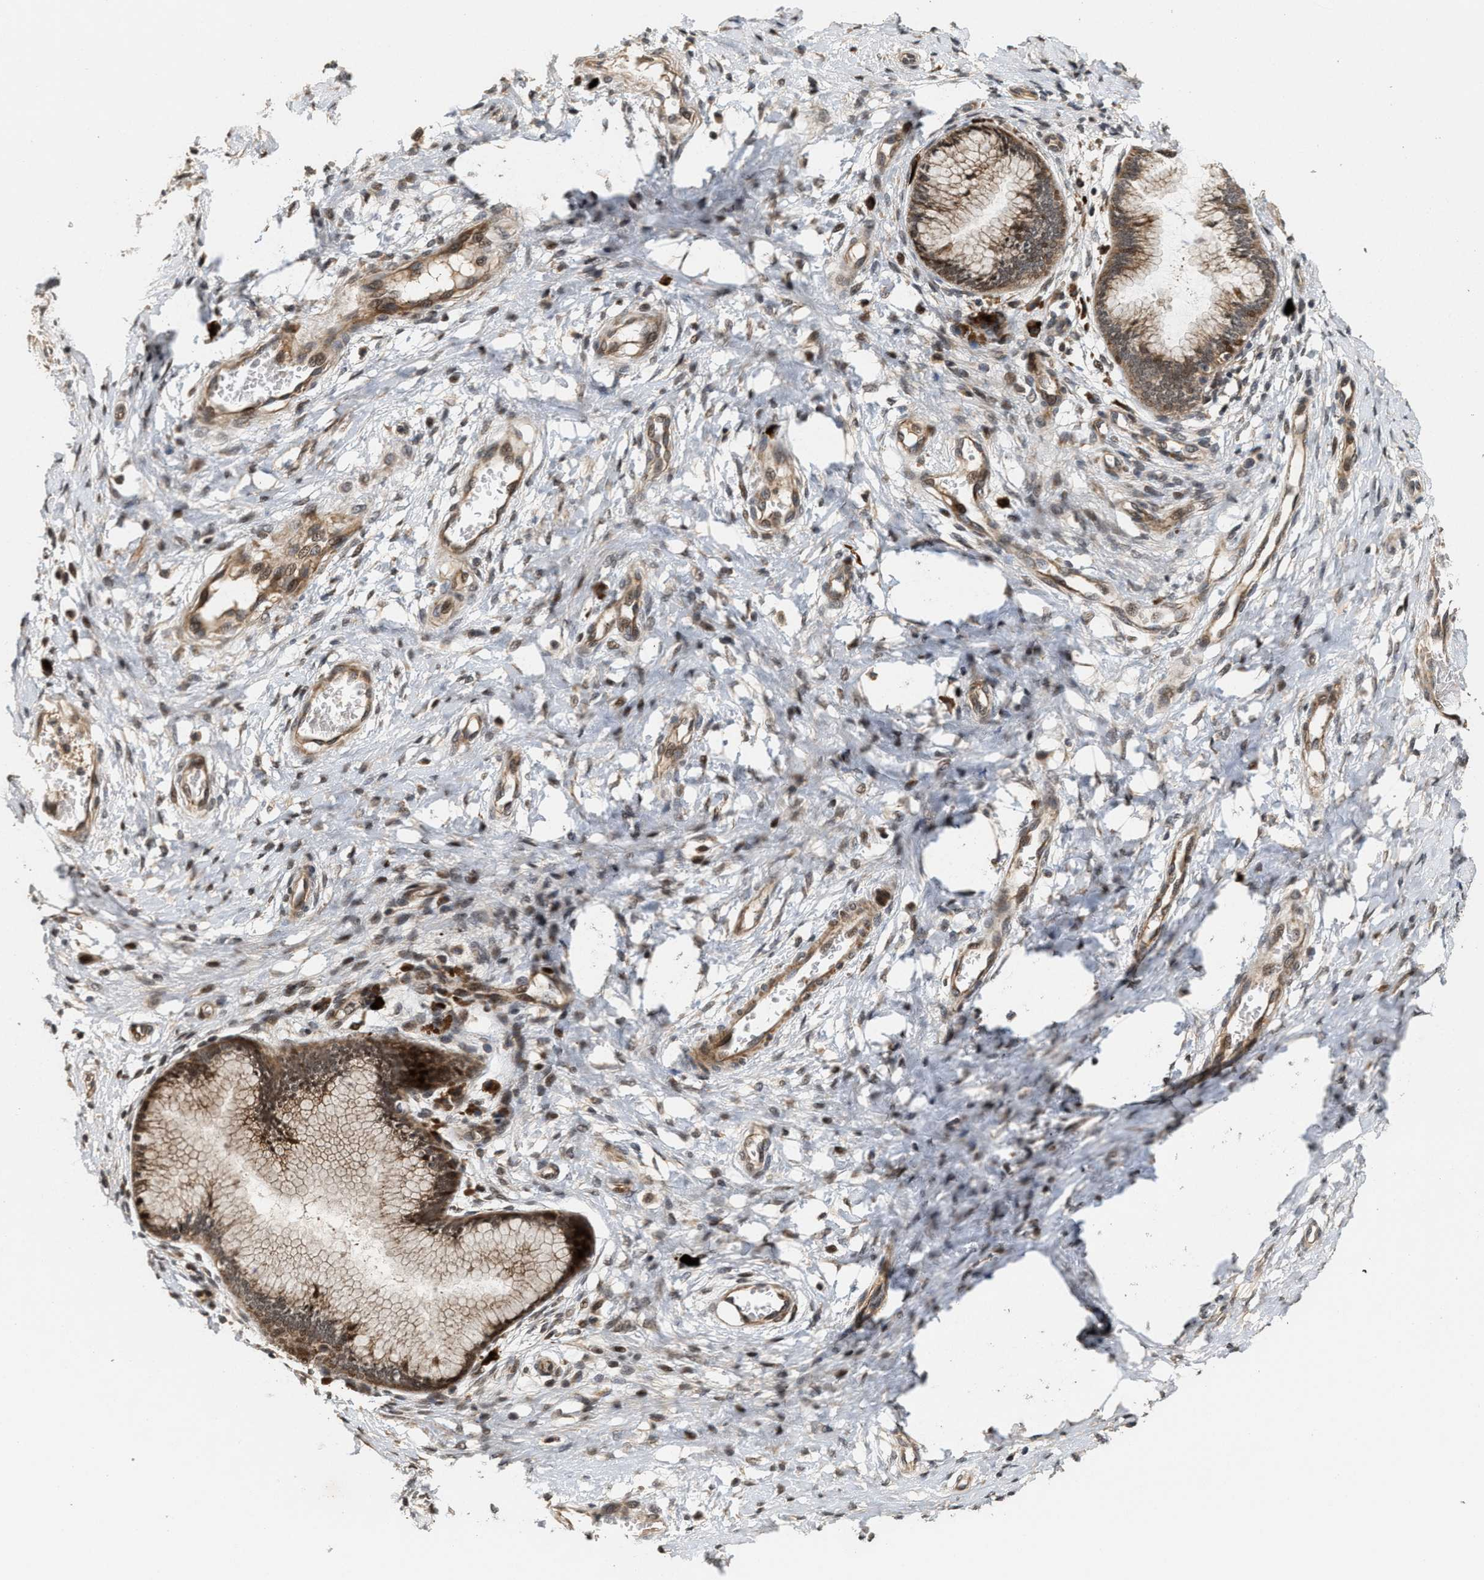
{"staining": {"intensity": "moderate", "quantity": ">75%", "location": "cytoplasmic/membranous,nuclear"}, "tissue": "cervix", "cell_type": "Glandular cells", "image_type": "normal", "snomed": [{"axis": "morphology", "description": "Normal tissue, NOS"}, {"axis": "topography", "description": "Cervix"}], "caption": "Immunohistochemical staining of unremarkable cervix displays >75% levels of moderate cytoplasmic/membranous,nuclear protein expression in approximately >75% of glandular cells. (brown staining indicates protein expression, while blue staining denotes nuclei).", "gene": "ELP2", "patient": {"sex": "female", "age": 55}}